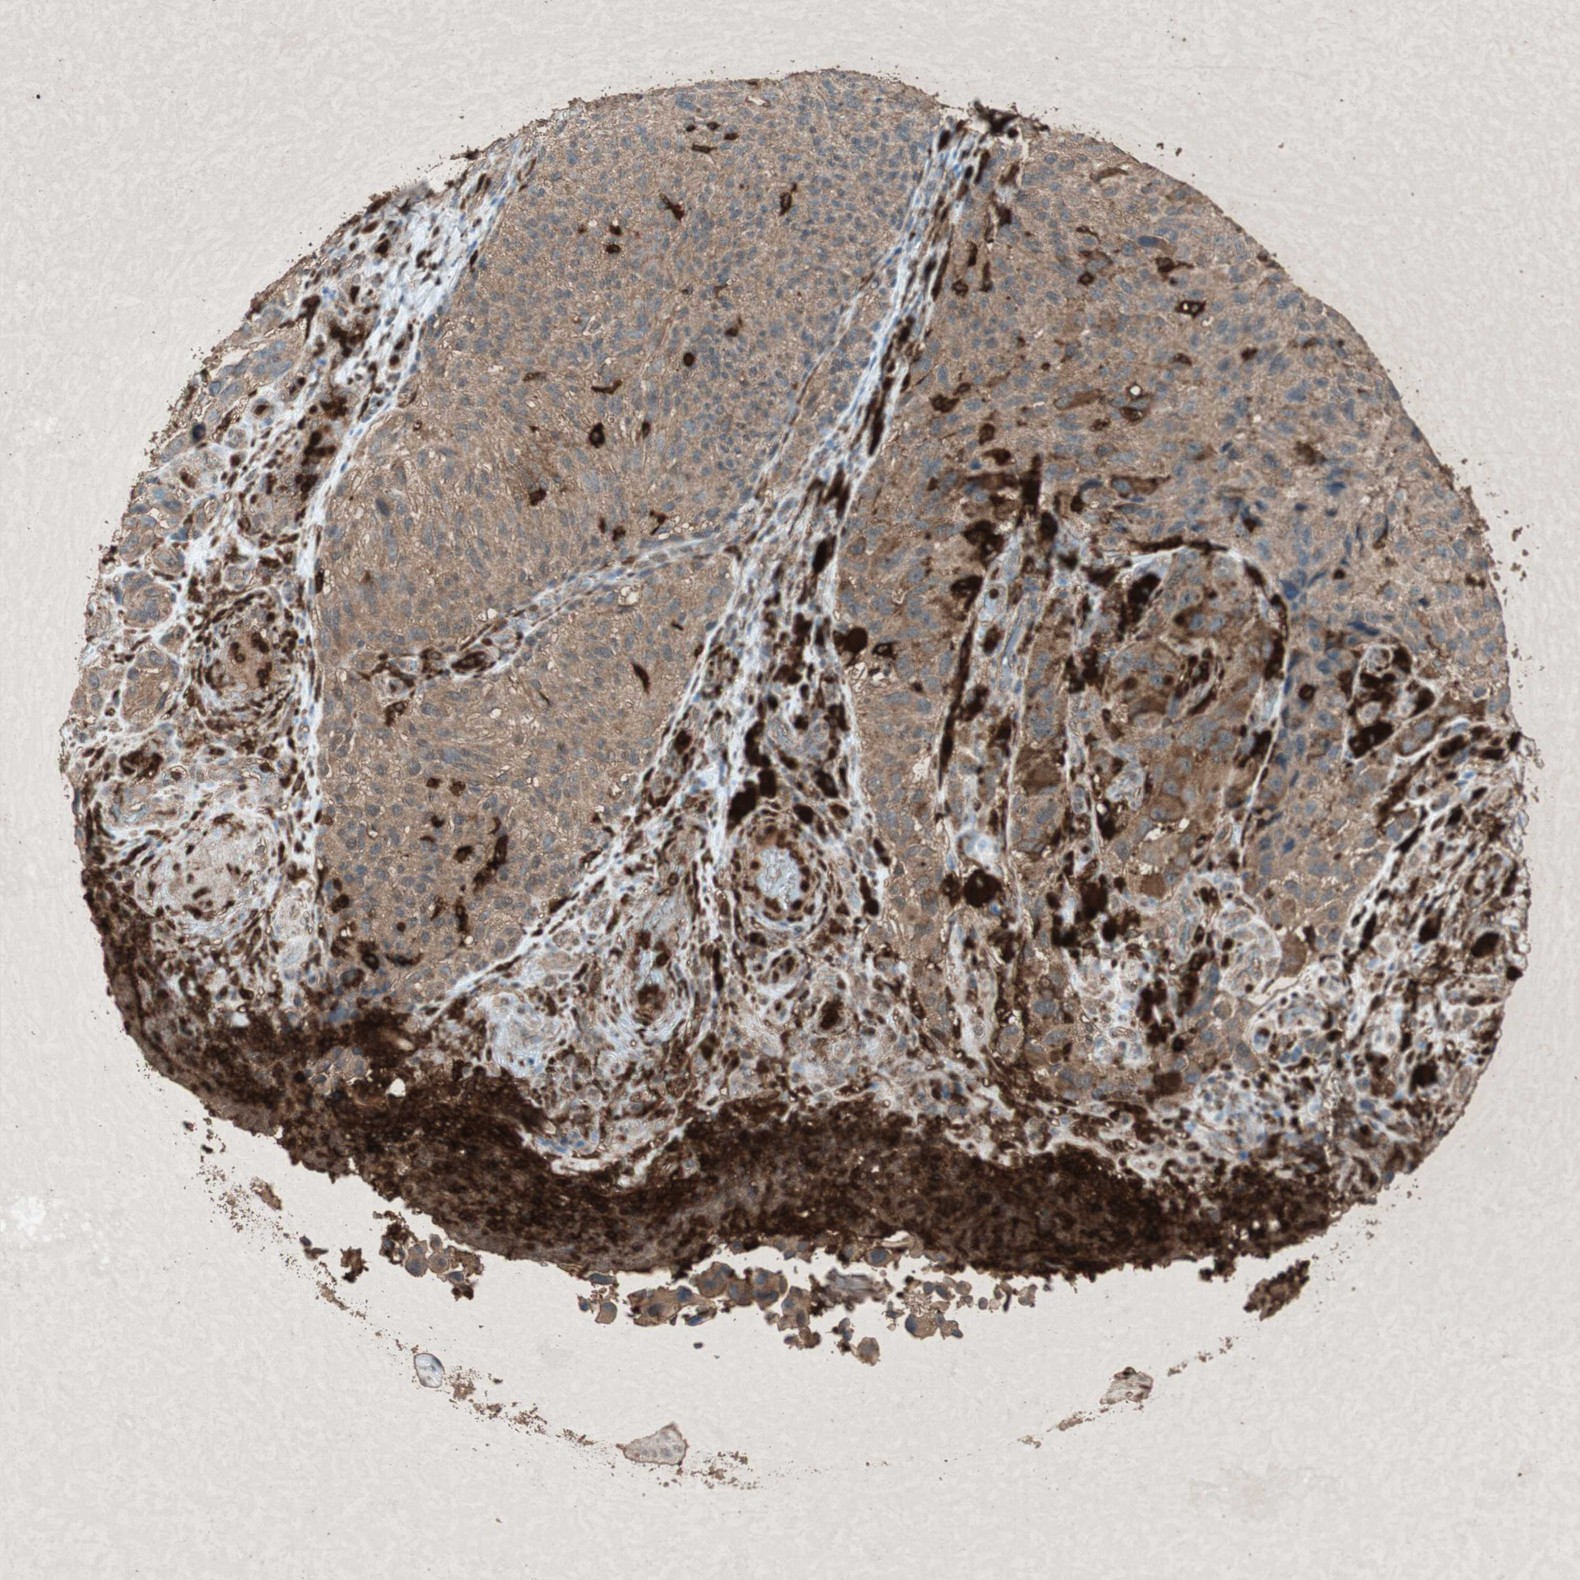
{"staining": {"intensity": "moderate", "quantity": ">75%", "location": "cytoplasmic/membranous"}, "tissue": "melanoma", "cell_type": "Tumor cells", "image_type": "cancer", "snomed": [{"axis": "morphology", "description": "Malignant melanoma, NOS"}, {"axis": "topography", "description": "Skin"}], "caption": "Approximately >75% of tumor cells in human malignant melanoma exhibit moderate cytoplasmic/membranous protein staining as visualized by brown immunohistochemical staining.", "gene": "TYROBP", "patient": {"sex": "female", "age": 73}}